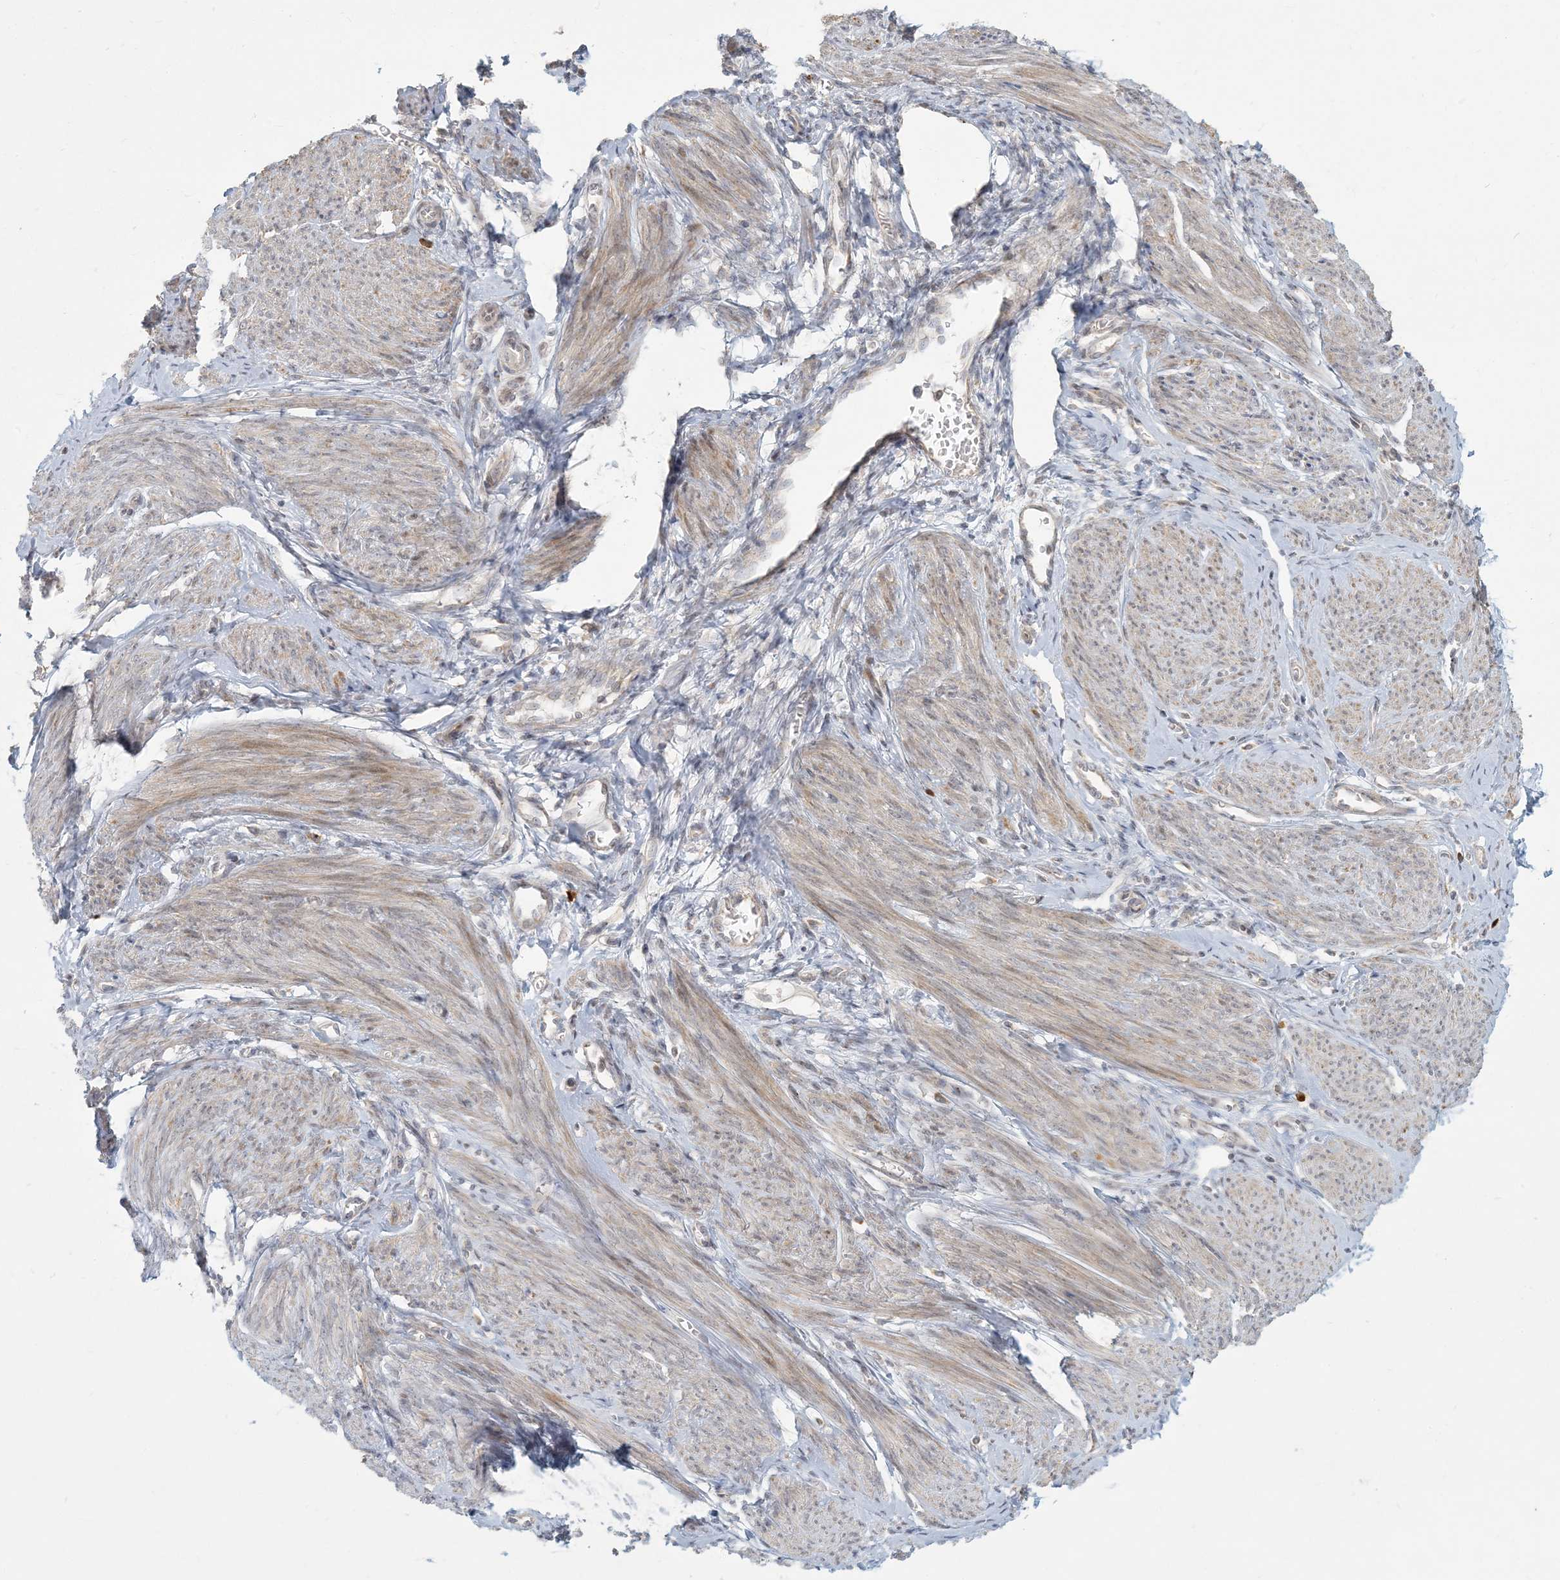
{"staining": {"intensity": "weak", "quantity": "25%-75%", "location": "cytoplasmic/membranous"}, "tissue": "endometrium", "cell_type": "Cells in endometrial stroma", "image_type": "normal", "snomed": [{"axis": "morphology", "description": "Normal tissue, NOS"}, {"axis": "topography", "description": "Uterus"}, {"axis": "topography", "description": "Endometrium"}], "caption": "Unremarkable endometrium shows weak cytoplasmic/membranous positivity in approximately 25%-75% of cells in endometrial stroma The staining was performed using DAB to visualize the protein expression in brown, while the nuclei were stained in blue with hematoxylin (Magnification: 20x)..", "gene": "MCAT", "patient": {"sex": "female", "age": 48}}